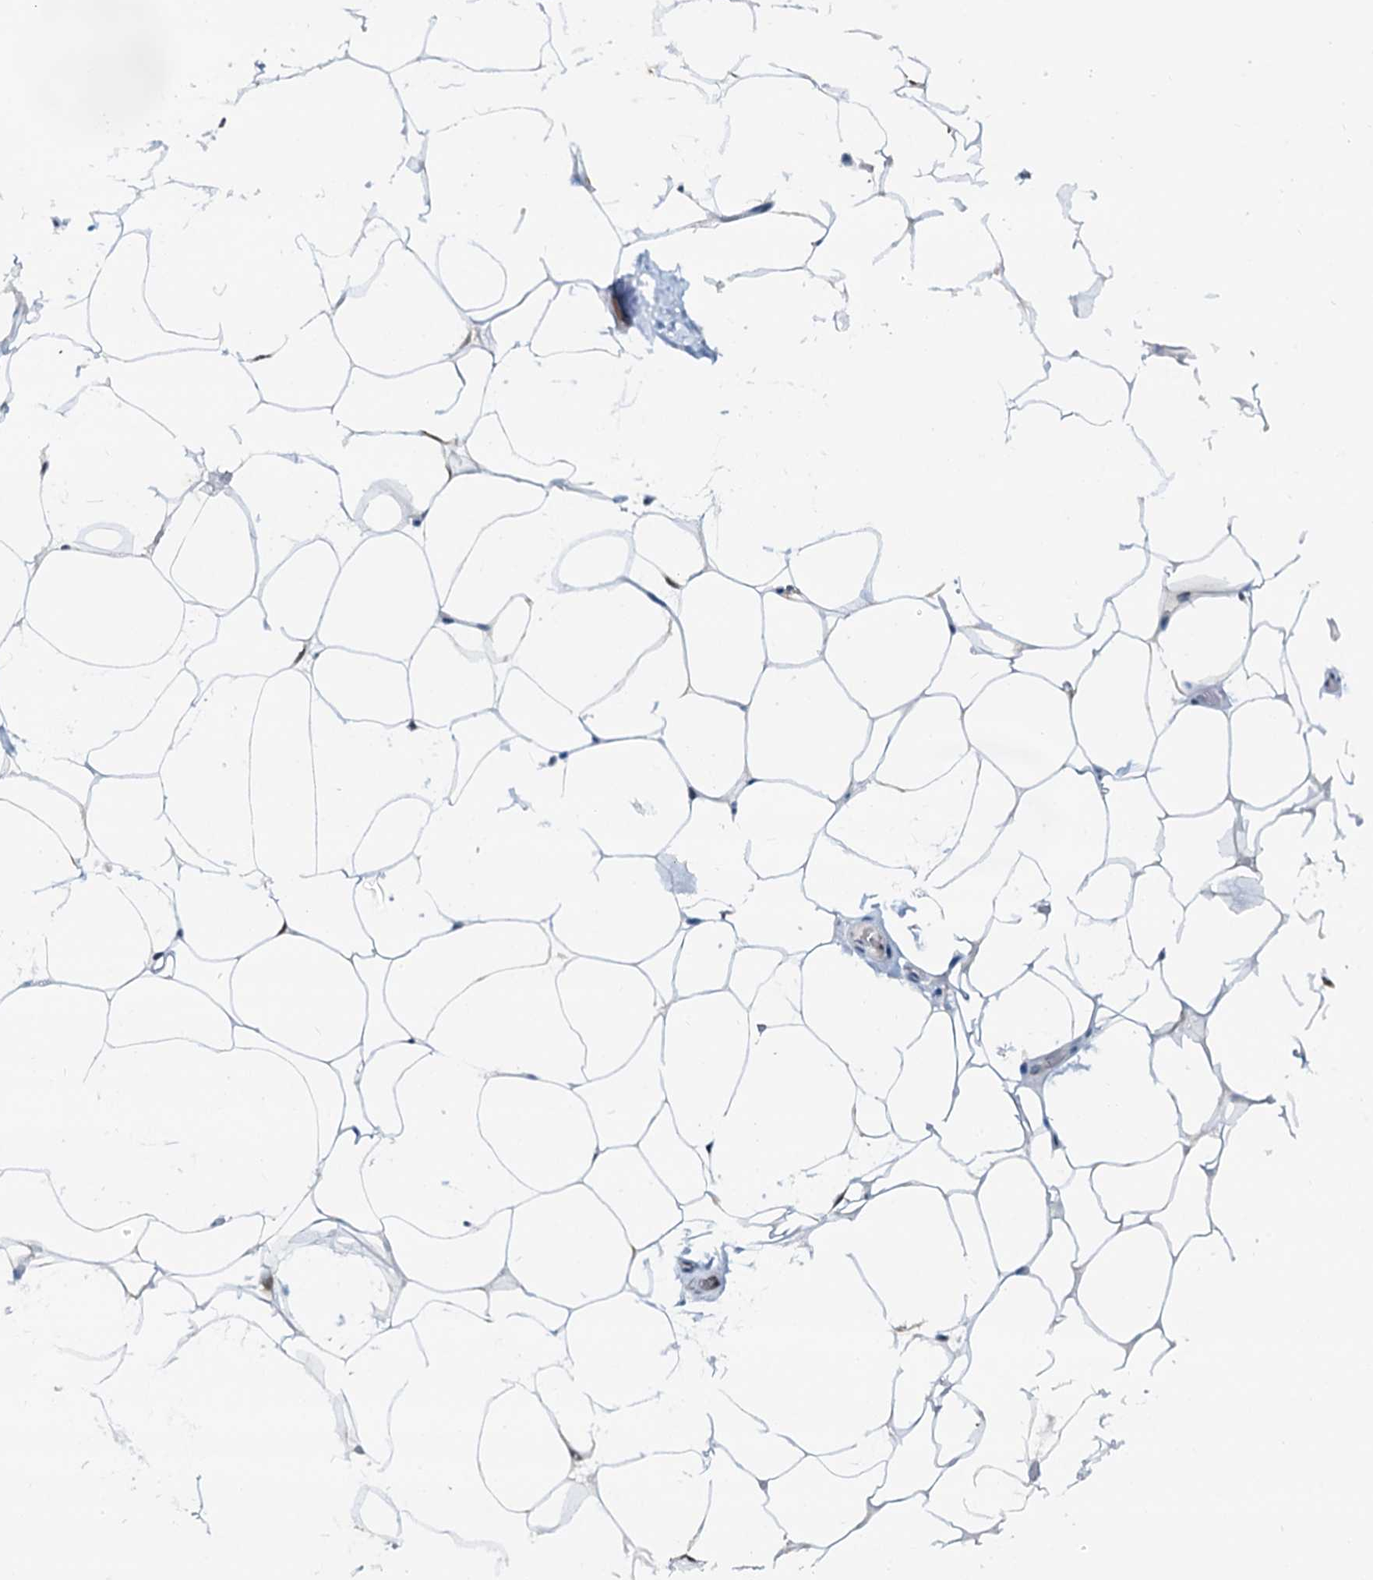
{"staining": {"intensity": "negative", "quantity": "none", "location": "none"}, "tissue": "adipose tissue", "cell_type": "Adipocytes", "image_type": "normal", "snomed": [{"axis": "morphology", "description": "Normal tissue, NOS"}, {"axis": "topography", "description": "Breast"}], "caption": "An immunohistochemistry photomicrograph of unremarkable adipose tissue is shown. There is no staining in adipocytes of adipose tissue. (Brightfield microscopy of DAB (3,3'-diaminobenzidine) IHC at high magnification).", "gene": "SNRPD1", "patient": {"sex": "female", "age": 26}}